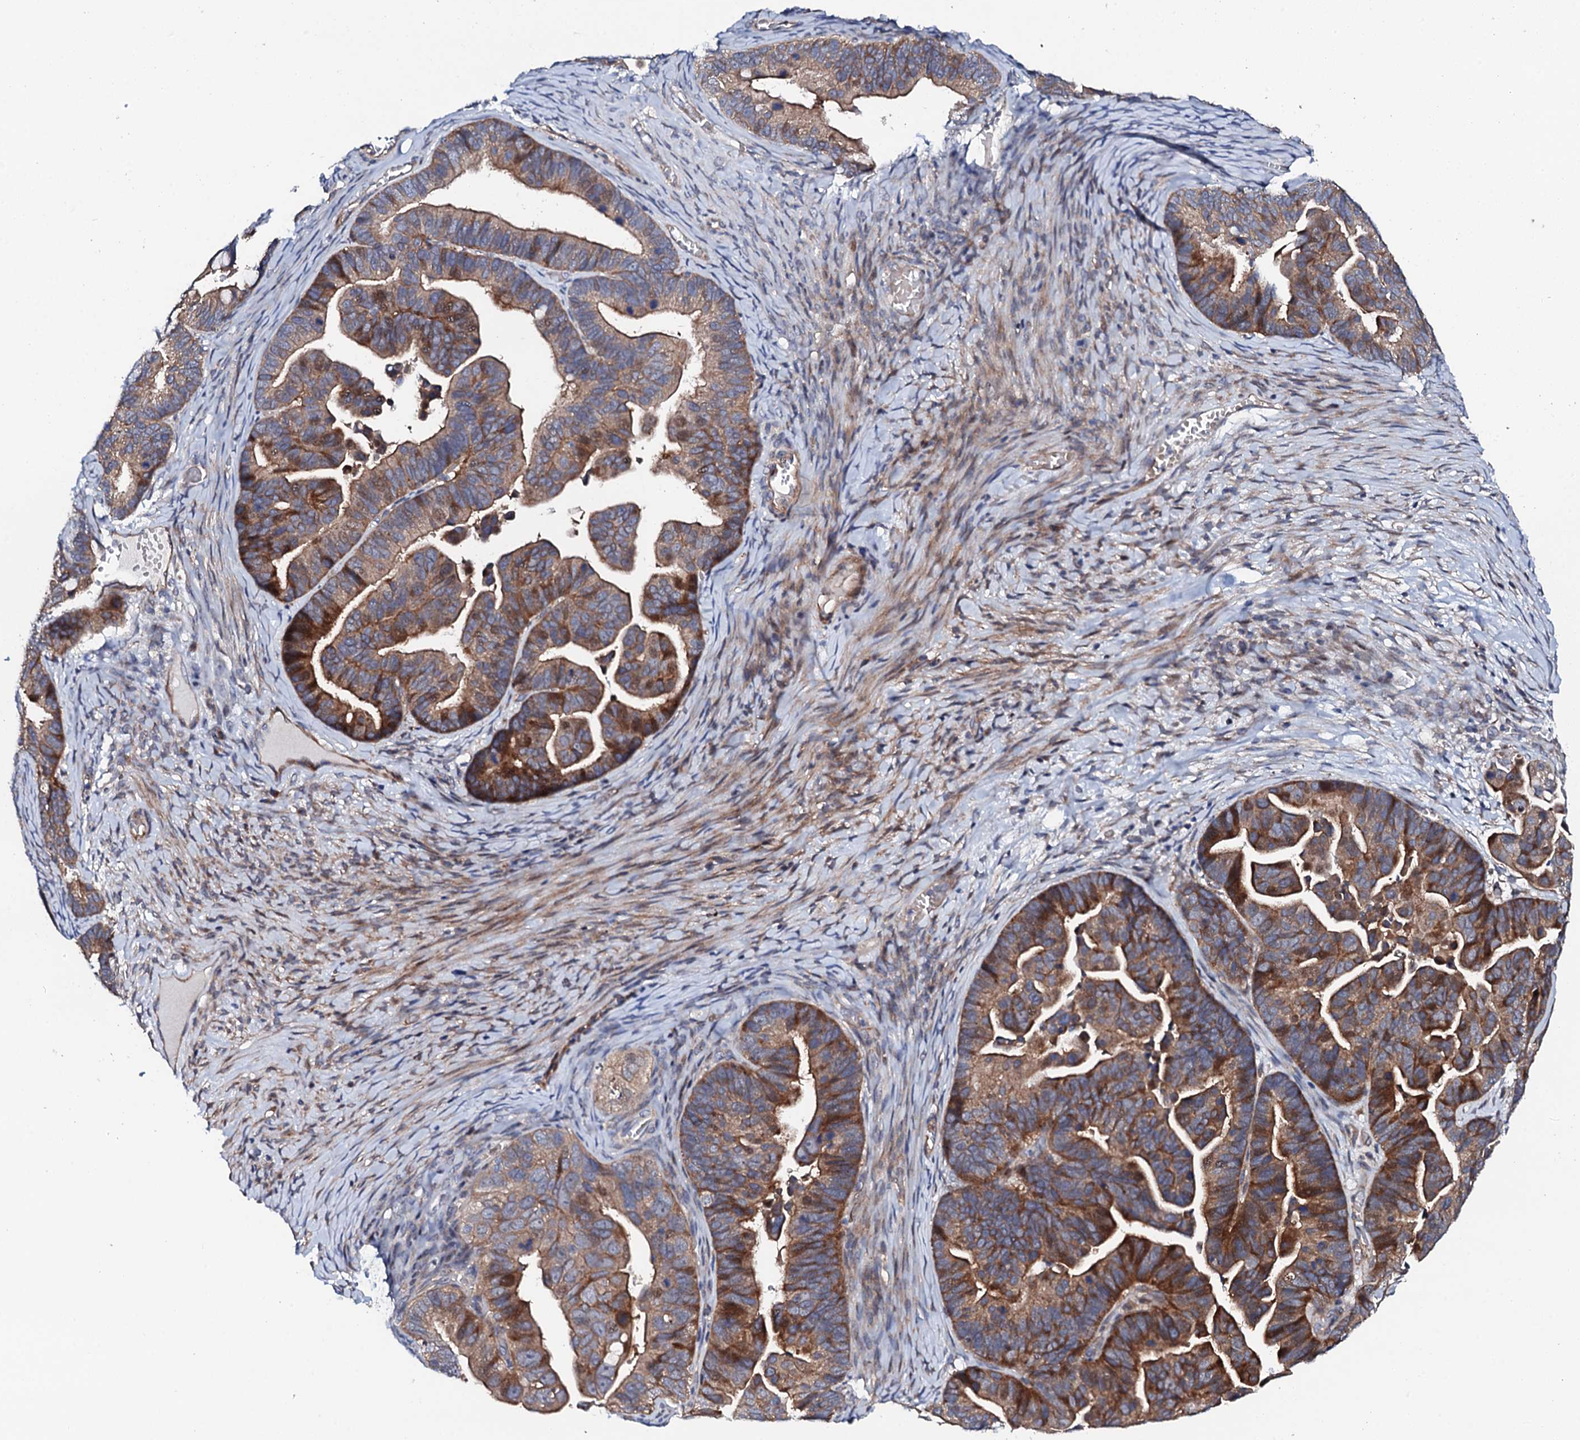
{"staining": {"intensity": "moderate", "quantity": ">75%", "location": "cytoplasmic/membranous"}, "tissue": "ovarian cancer", "cell_type": "Tumor cells", "image_type": "cancer", "snomed": [{"axis": "morphology", "description": "Cystadenocarcinoma, serous, NOS"}, {"axis": "topography", "description": "Ovary"}], "caption": "Protein positivity by immunohistochemistry reveals moderate cytoplasmic/membranous positivity in approximately >75% of tumor cells in serous cystadenocarcinoma (ovarian).", "gene": "CIAO2A", "patient": {"sex": "female", "age": 56}}